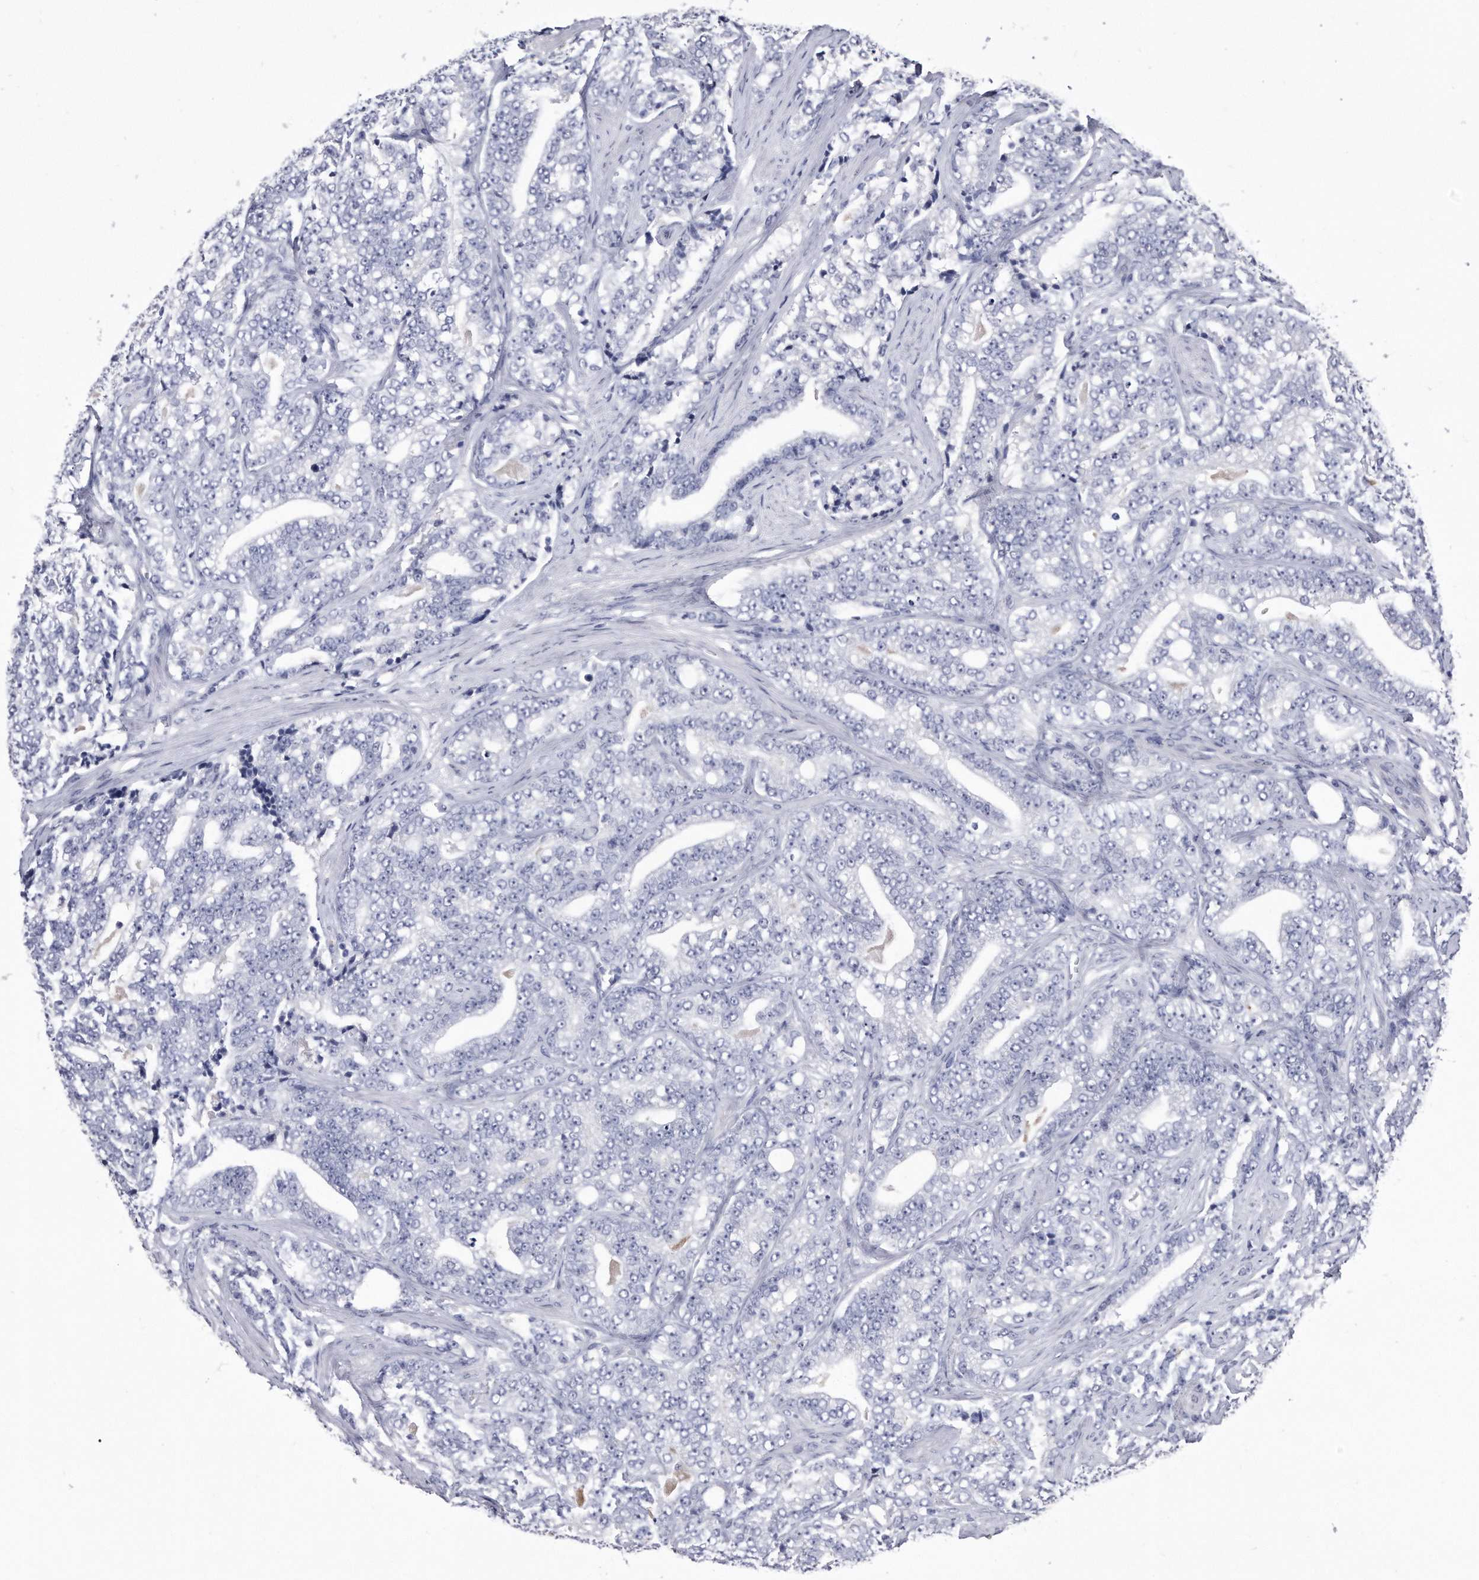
{"staining": {"intensity": "negative", "quantity": "none", "location": "none"}, "tissue": "prostate cancer", "cell_type": "Tumor cells", "image_type": "cancer", "snomed": [{"axis": "morphology", "description": "Adenocarcinoma, High grade"}, {"axis": "topography", "description": "Prostate and seminal vesicle, NOS"}], "caption": "Tumor cells show no significant protein positivity in prostate cancer.", "gene": "KCTD8", "patient": {"sex": "male", "age": 67}}